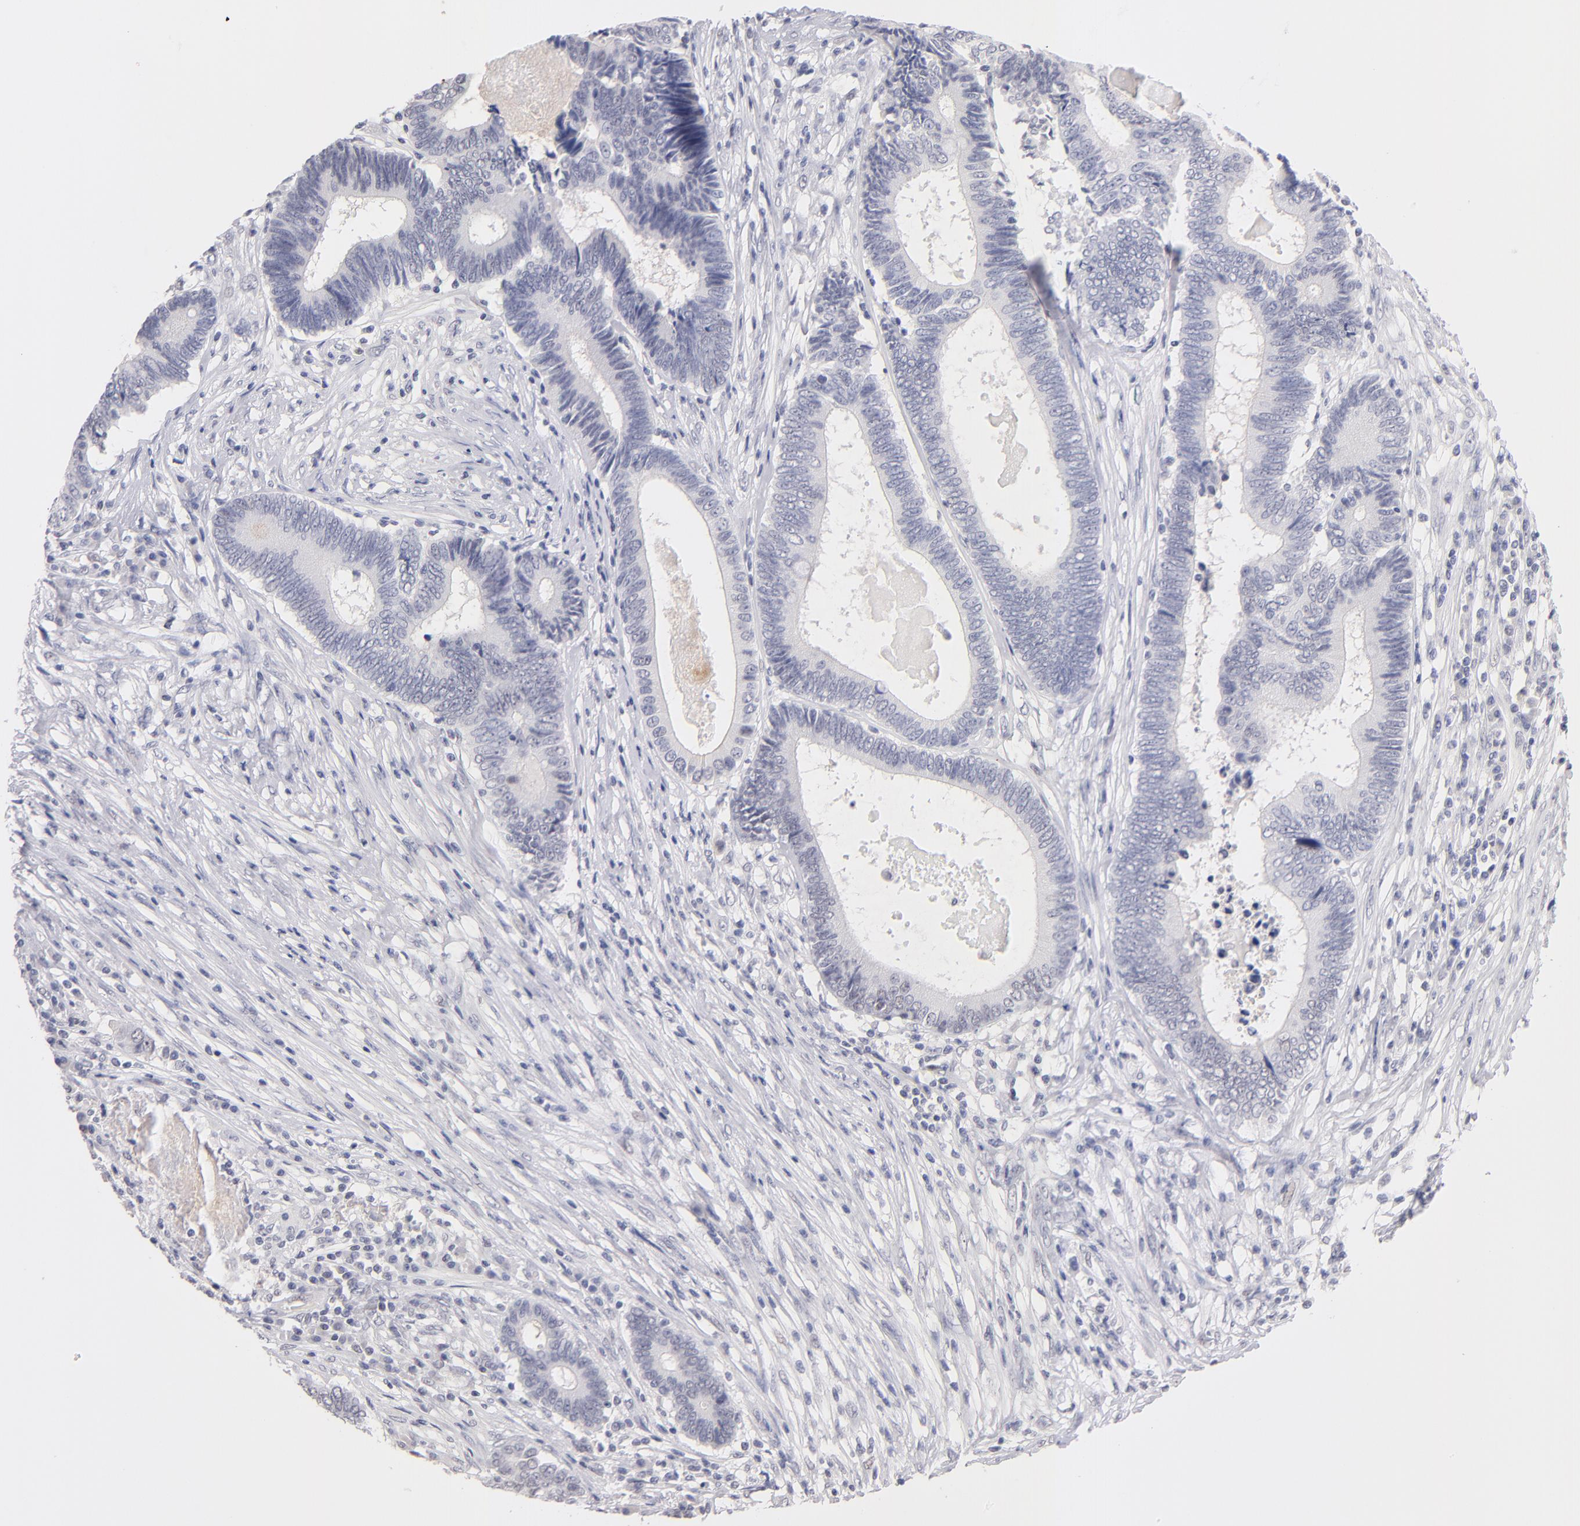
{"staining": {"intensity": "negative", "quantity": "none", "location": "none"}, "tissue": "colorectal cancer", "cell_type": "Tumor cells", "image_type": "cancer", "snomed": [{"axis": "morphology", "description": "Adenocarcinoma, NOS"}, {"axis": "topography", "description": "Colon"}], "caption": "Colorectal adenocarcinoma was stained to show a protein in brown. There is no significant expression in tumor cells.", "gene": "TEX11", "patient": {"sex": "female", "age": 78}}